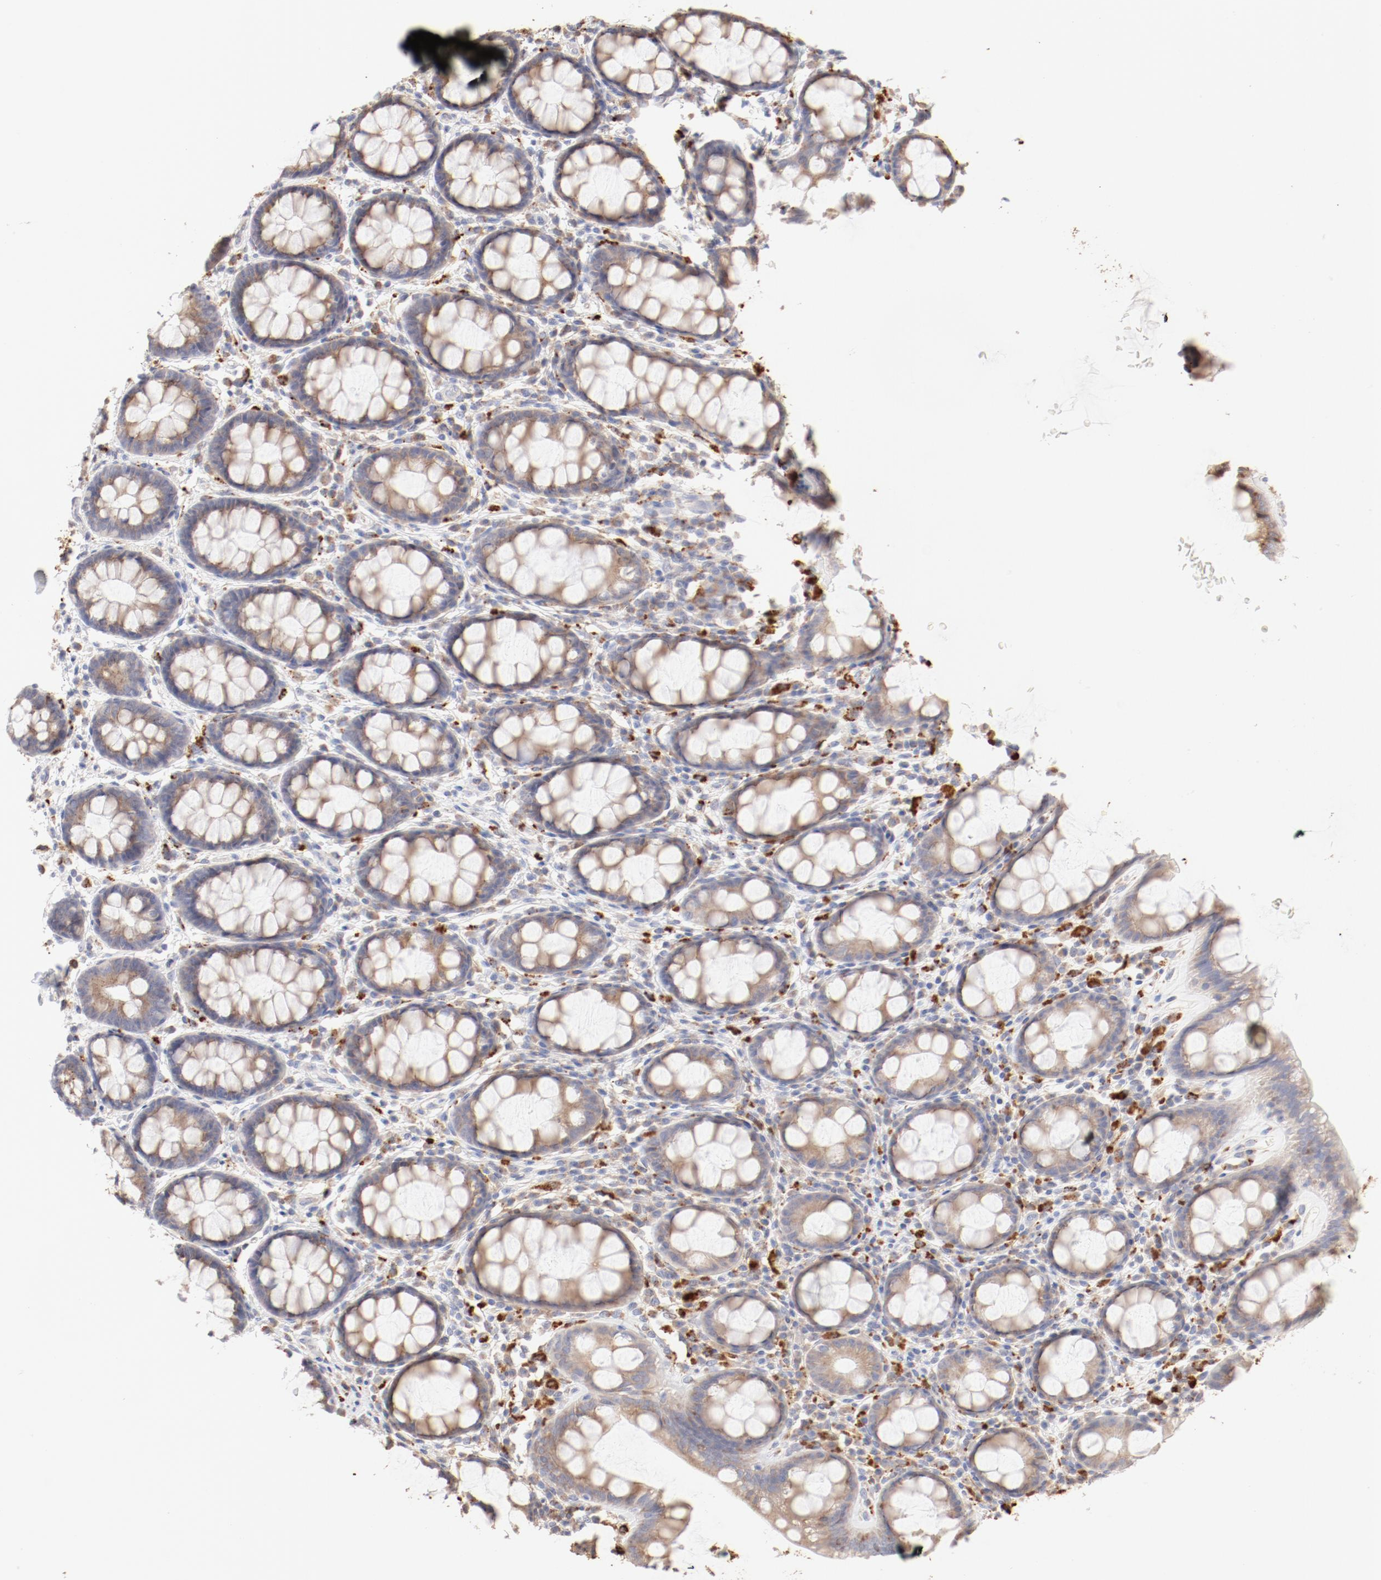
{"staining": {"intensity": "negative", "quantity": "none", "location": "none"}, "tissue": "rectum", "cell_type": "Glandular cells", "image_type": "normal", "snomed": [{"axis": "morphology", "description": "Normal tissue, NOS"}, {"axis": "topography", "description": "Rectum"}], "caption": "Immunohistochemistry image of normal rectum stained for a protein (brown), which shows no positivity in glandular cells. The staining was performed using DAB (3,3'-diaminobenzidine) to visualize the protein expression in brown, while the nuclei were stained in blue with hematoxylin (Magnification: 20x).", "gene": "CTSH", "patient": {"sex": "male", "age": 92}}